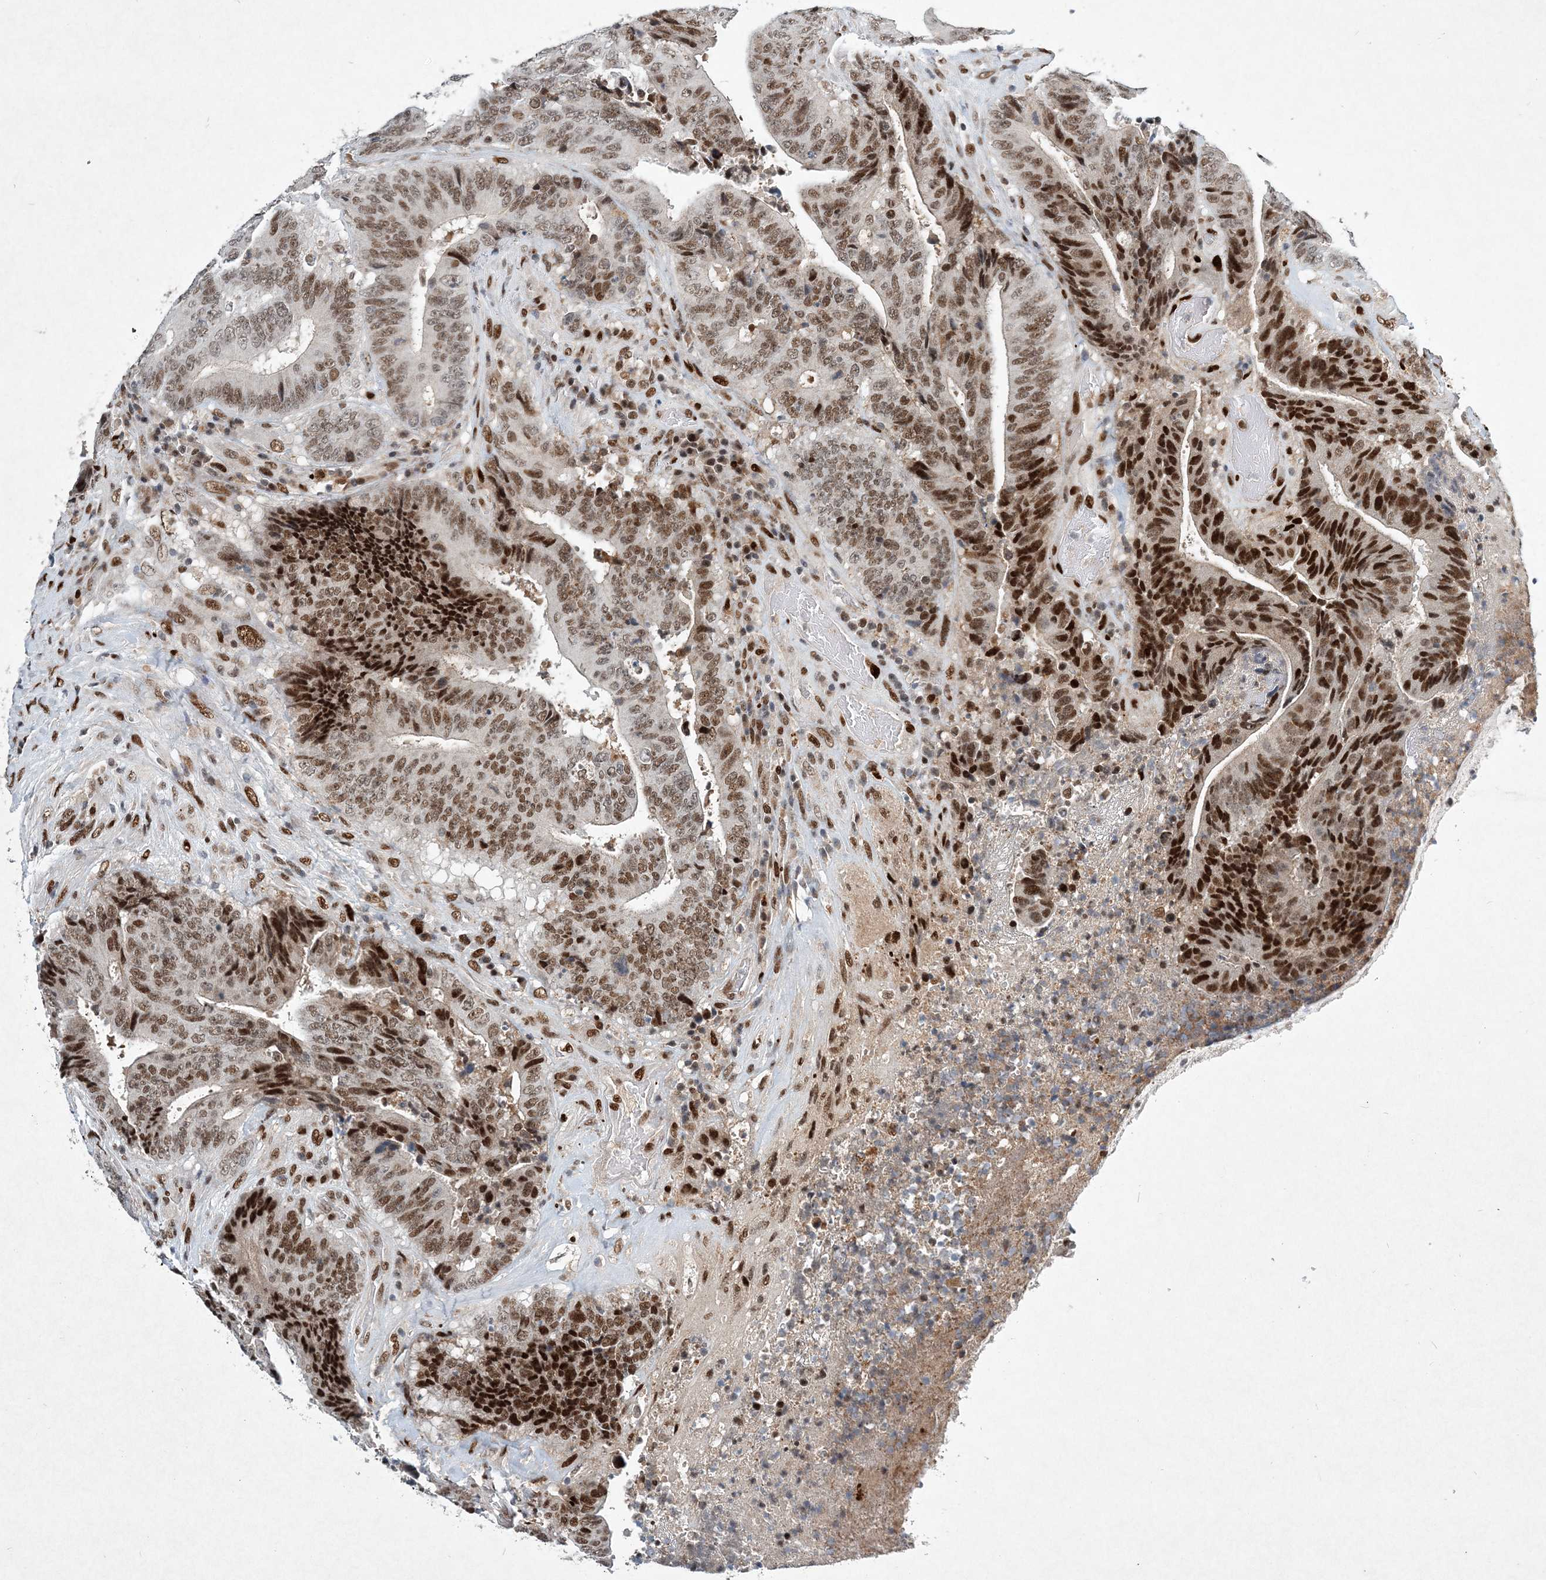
{"staining": {"intensity": "strong", "quantity": "25%-75%", "location": "nuclear"}, "tissue": "colorectal cancer", "cell_type": "Tumor cells", "image_type": "cancer", "snomed": [{"axis": "morphology", "description": "Adenocarcinoma, NOS"}, {"axis": "topography", "description": "Rectum"}], "caption": "Colorectal cancer tissue exhibits strong nuclear expression in approximately 25%-75% of tumor cells (brown staining indicates protein expression, while blue staining denotes nuclei).", "gene": "KPNA4", "patient": {"sex": "male", "age": 72}}